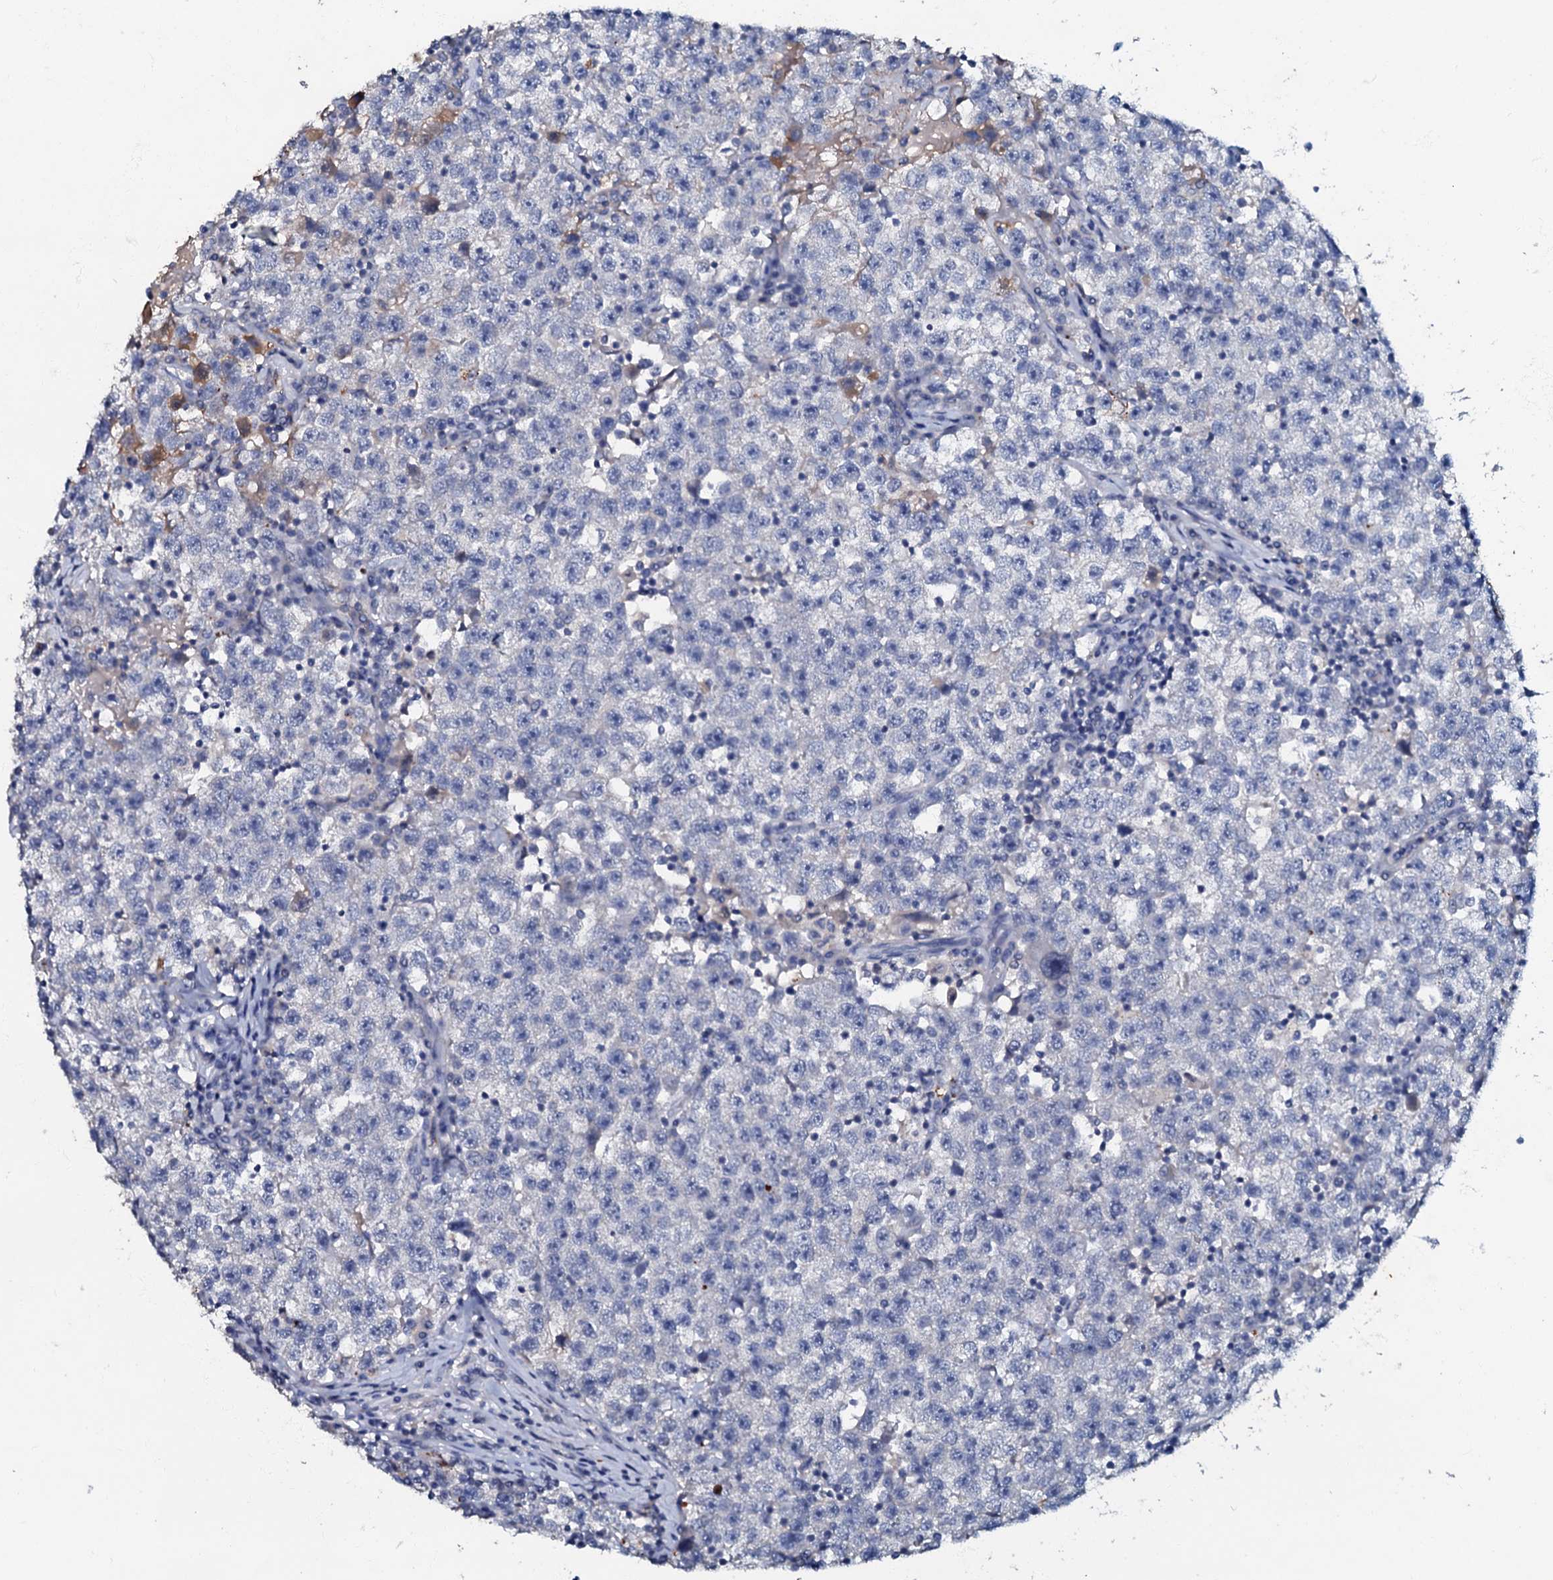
{"staining": {"intensity": "negative", "quantity": "none", "location": "none"}, "tissue": "testis cancer", "cell_type": "Tumor cells", "image_type": "cancer", "snomed": [{"axis": "morphology", "description": "Seminoma, NOS"}, {"axis": "topography", "description": "Testis"}], "caption": "Micrograph shows no significant protein positivity in tumor cells of testis seminoma.", "gene": "MANSC4", "patient": {"sex": "male", "age": 22}}